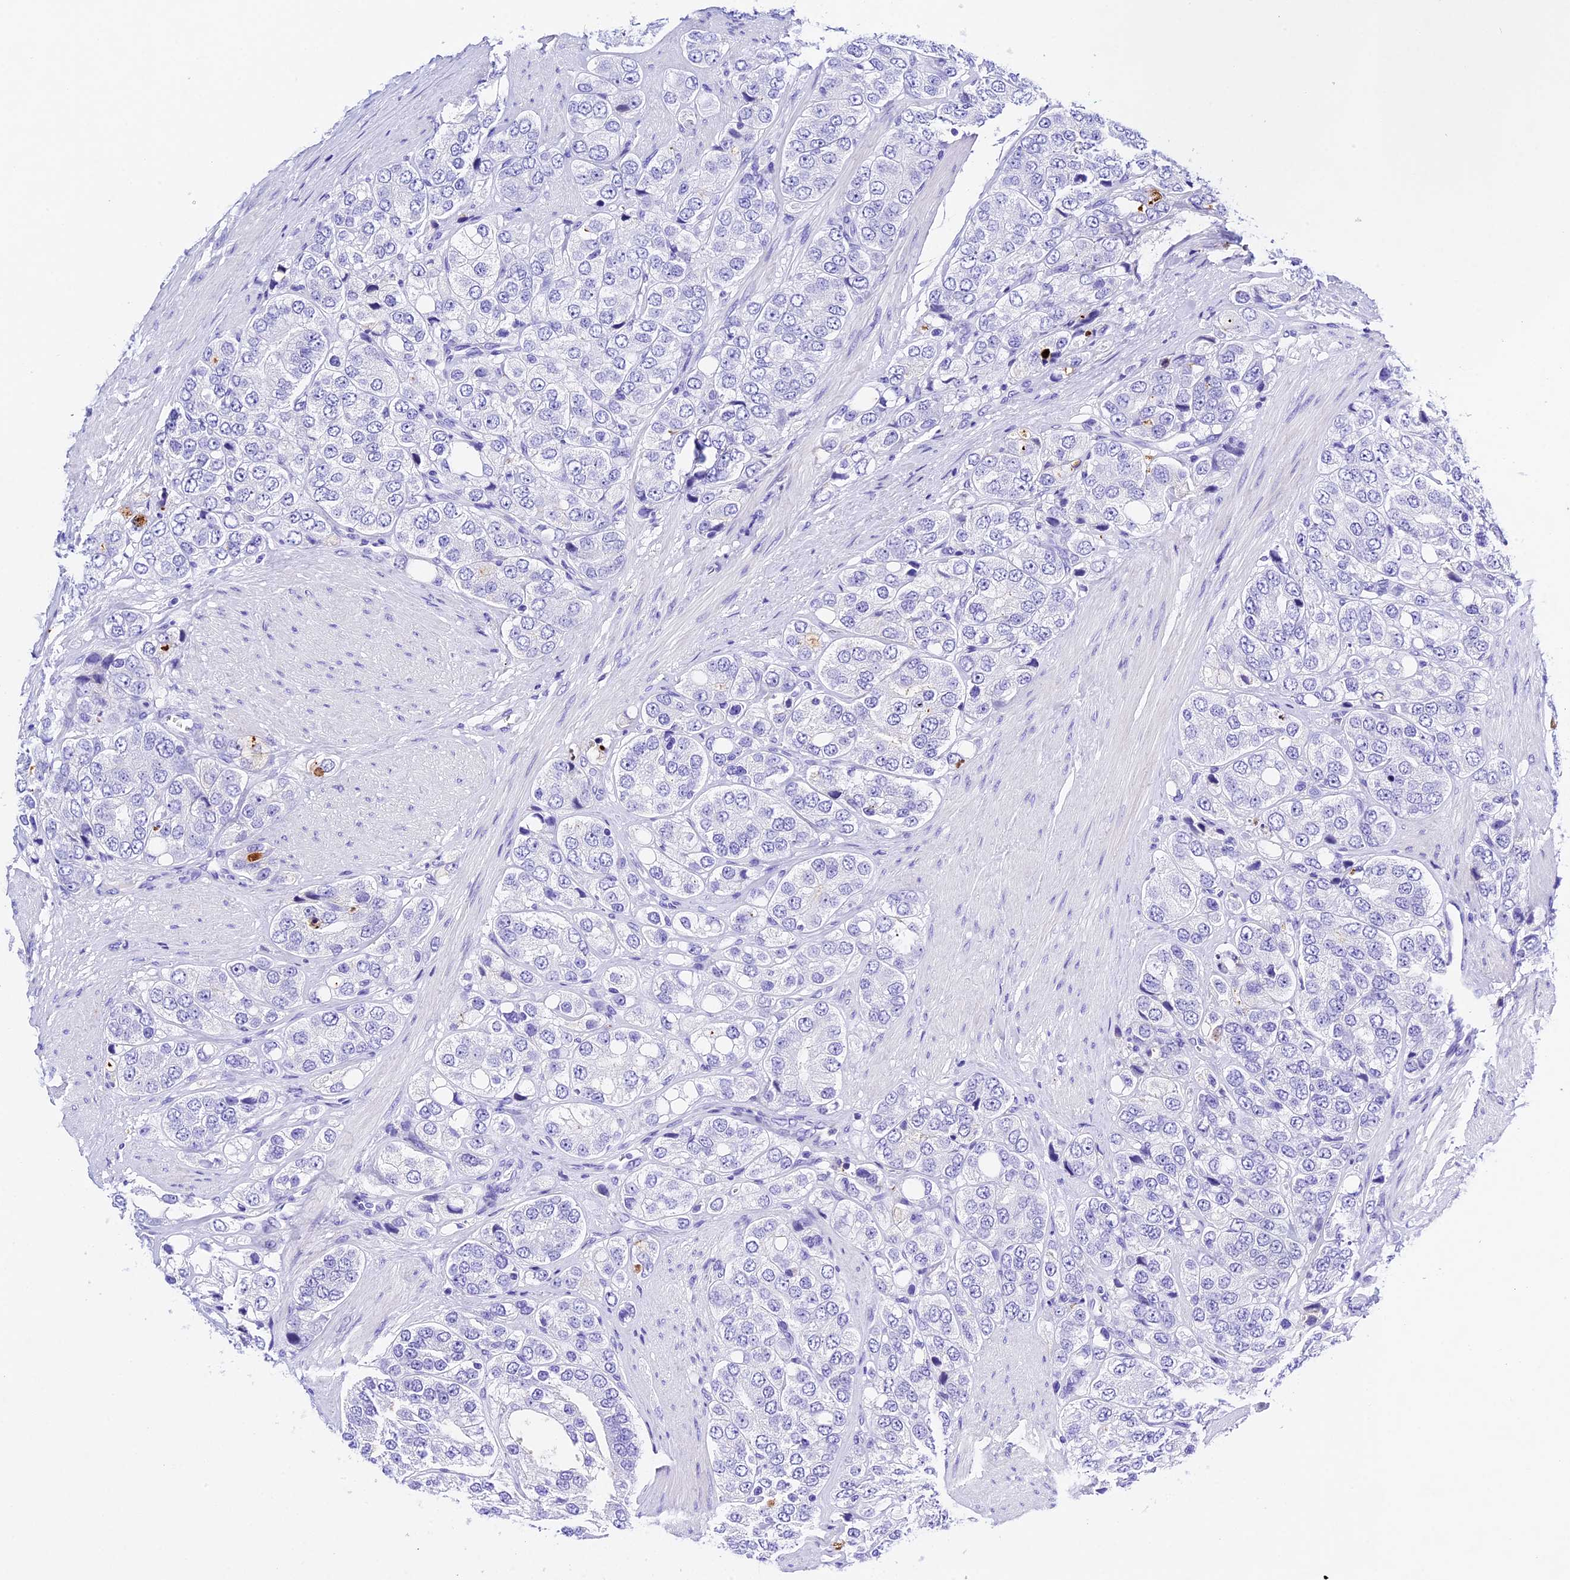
{"staining": {"intensity": "negative", "quantity": "none", "location": "none"}, "tissue": "prostate cancer", "cell_type": "Tumor cells", "image_type": "cancer", "snomed": [{"axis": "morphology", "description": "Adenocarcinoma, High grade"}, {"axis": "topography", "description": "Prostate"}], "caption": "A high-resolution histopathology image shows immunohistochemistry (IHC) staining of prostate cancer (high-grade adenocarcinoma), which displays no significant staining in tumor cells.", "gene": "PSG11", "patient": {"sex": "male", "age": 50}}